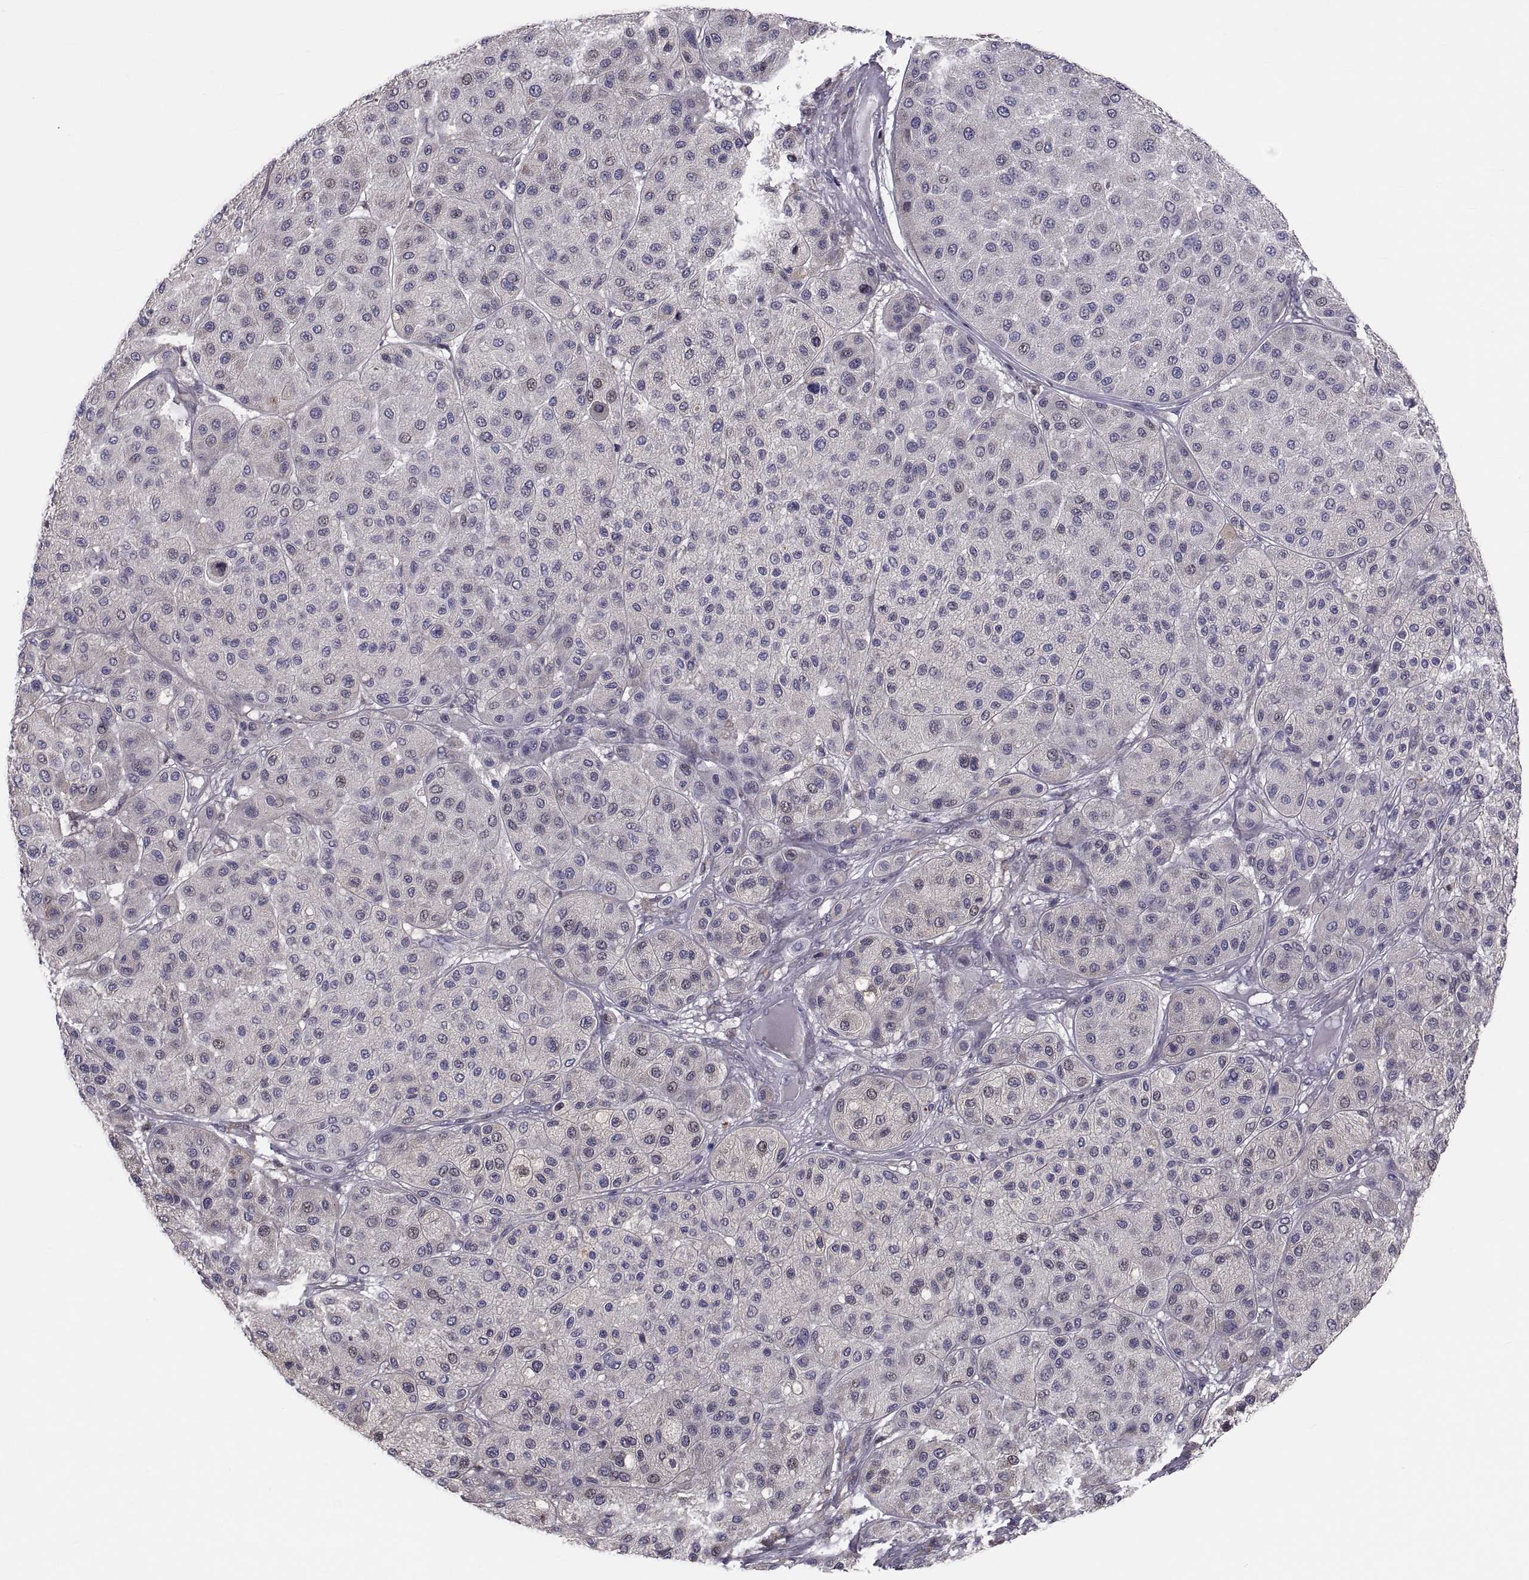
{"staining": {"intensity": "weak", "quantity": "<25%", "location": "cytoplasmic/membranous"}, "tissue": "melanoma", "cell_type": "Tumor cells", "image_type": "cancer", "snomed": [{"axis": "morphology", "description": "Malignant melanoma, Metastatic site"}, {"axis": "topography", "description": "Smooth muscle"}], "caption": "Malignant melanoma (metastatic site) was stained to show a protein in brown. There is no significant staining in tumor cells. (DAB (3,3'-diaminobenzidine) immunohistochemistry, high magnification).", "gene": "ANO1", "patient": {"sex": "male", "age": 41}}